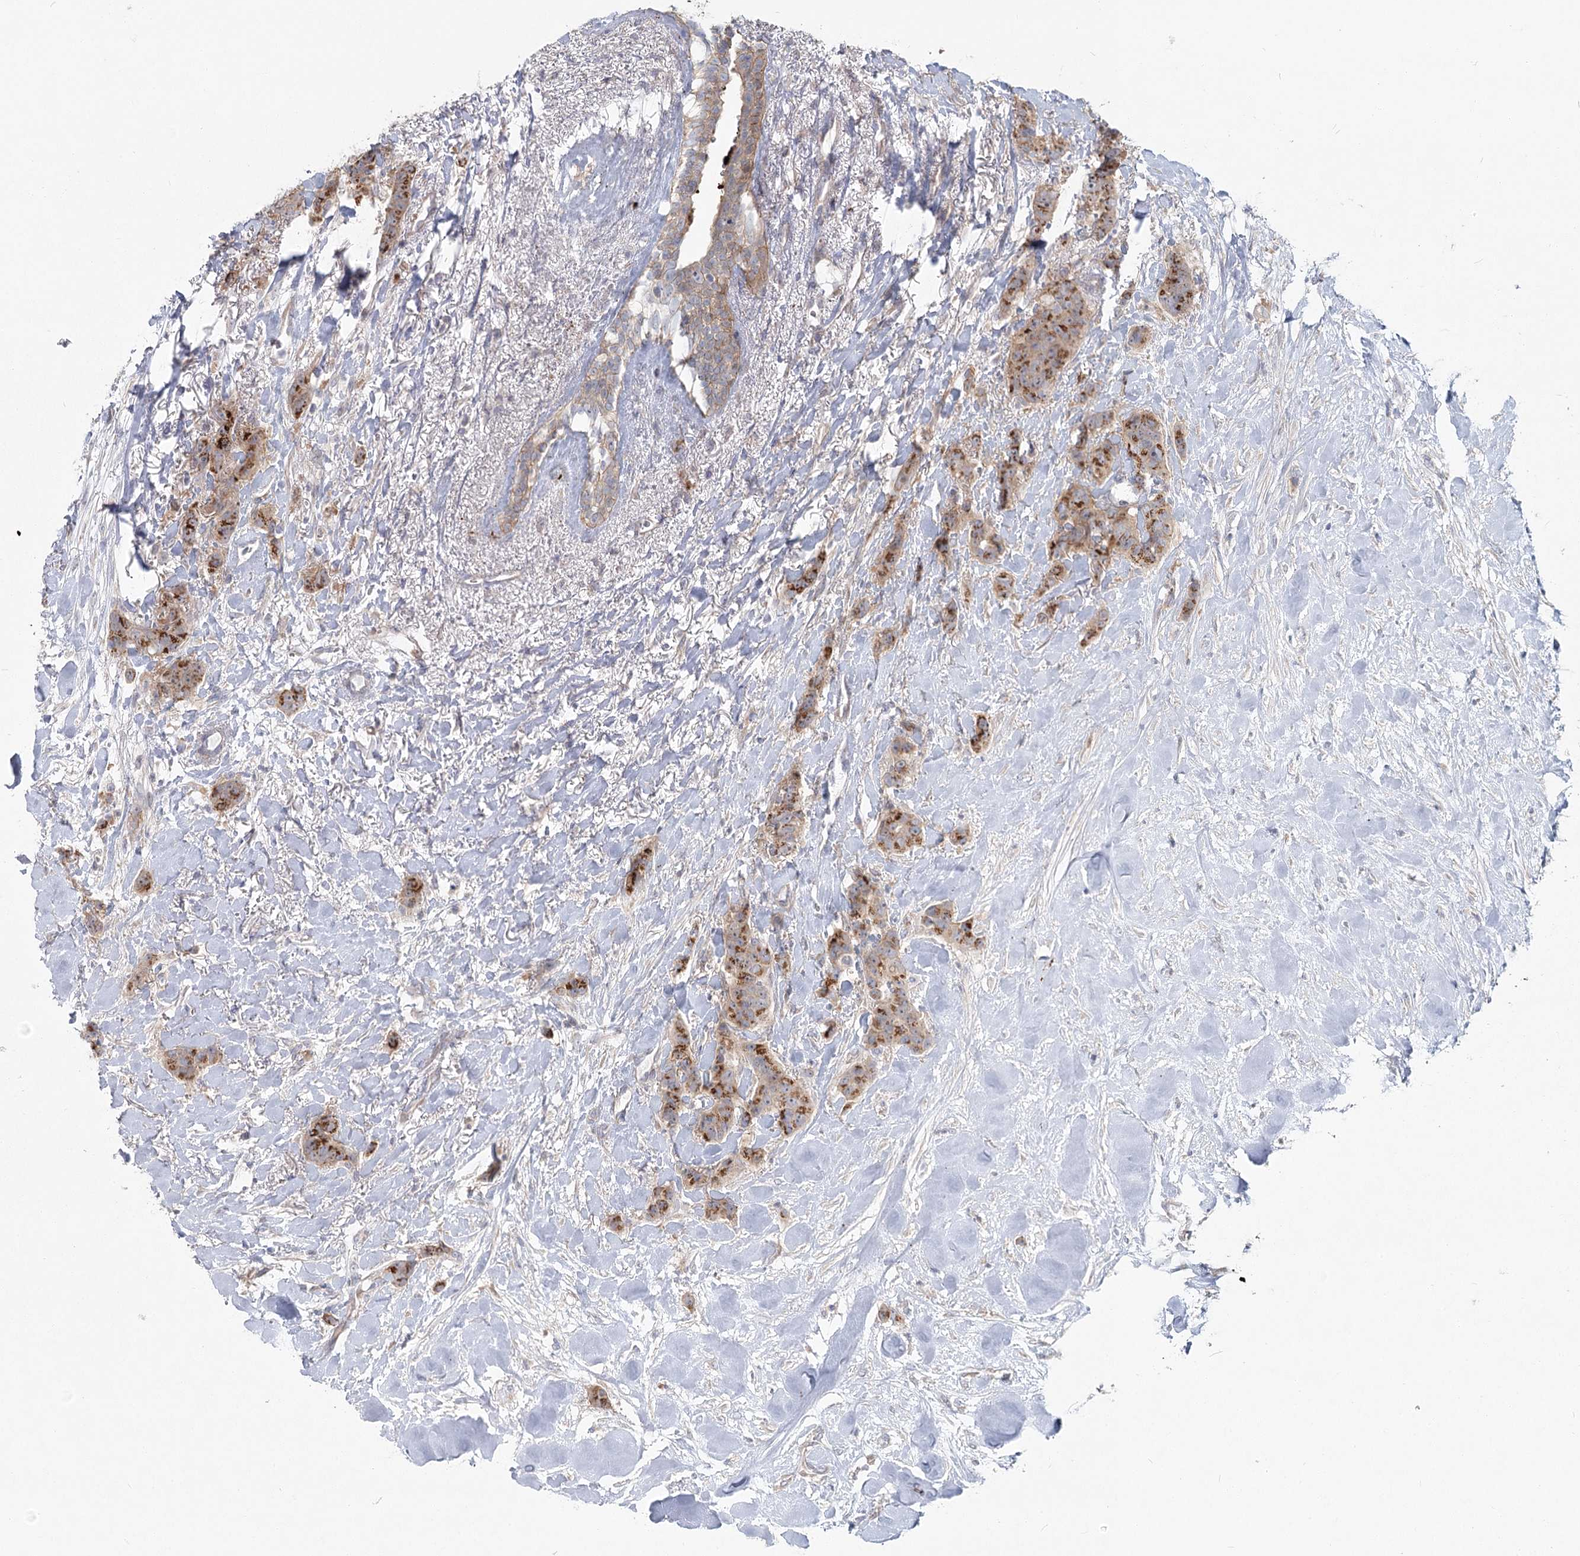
{"staining": {"intensity": "strong", "quantity": "25%-75%", "location": "cytoplasmic/membranous"}, "tissue": "breast cancer", "cell_type": "Tumor cells", "image_type": "cancer", "snomed": [{"axis": "morphology", "description": "Duct carcinoma"}, {"axis": "topography", "description": "Breast"}], "caption": "Brown immunohistochemical staining in breast cancer (intraductal carcinoma) reveals strong cytoplasmic/membranous staining in about 25%-75% of tumor cells.", "gene": "SPINK13", "patient": {"sex": "female", "age": 40}}